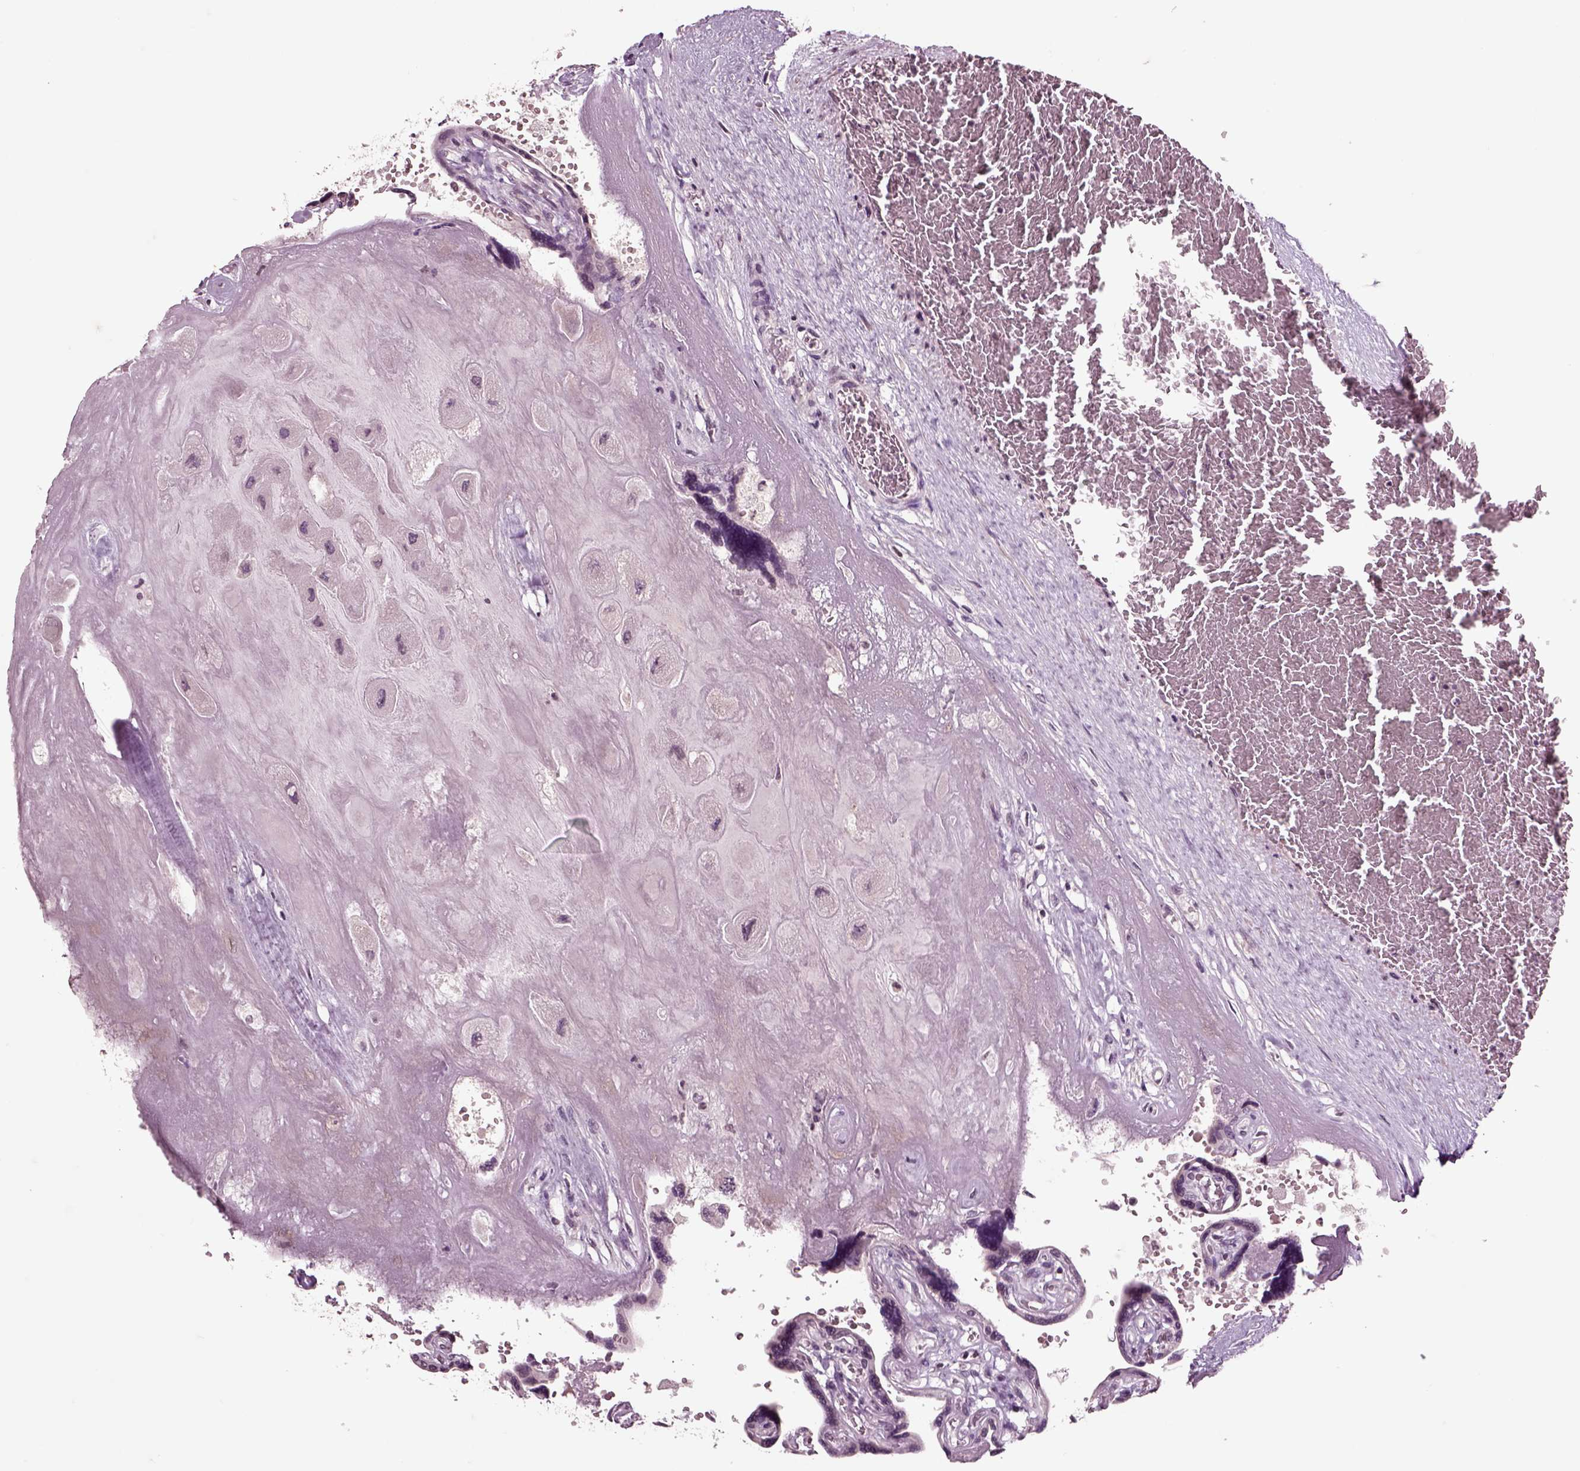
{"staining": {"intensity": "negative", "quantity": "none", "location": "none"}, "tissue": "placenta", "cell_type": "Decidual cells", "image_type": "normal", "snomed": [{"axis": "morphology", "description": "Normal tissue, NOS"}, {"axis": "topography", "description": "Placenta"}], "caption": "High magnification brightfield microscopy of benign placenta stained with DAB (3,3'-diaminobenzidine) (brown) and counterstained with hematoxylin (blue): decidual cells show no significant expression. (DAB (3,3'-diaminobenzidine) immunohistochemistry visualized using brightfield microscopy, high magnification).", "gene": "CHGB", "patient": {"sex": "female", "age": 32}}